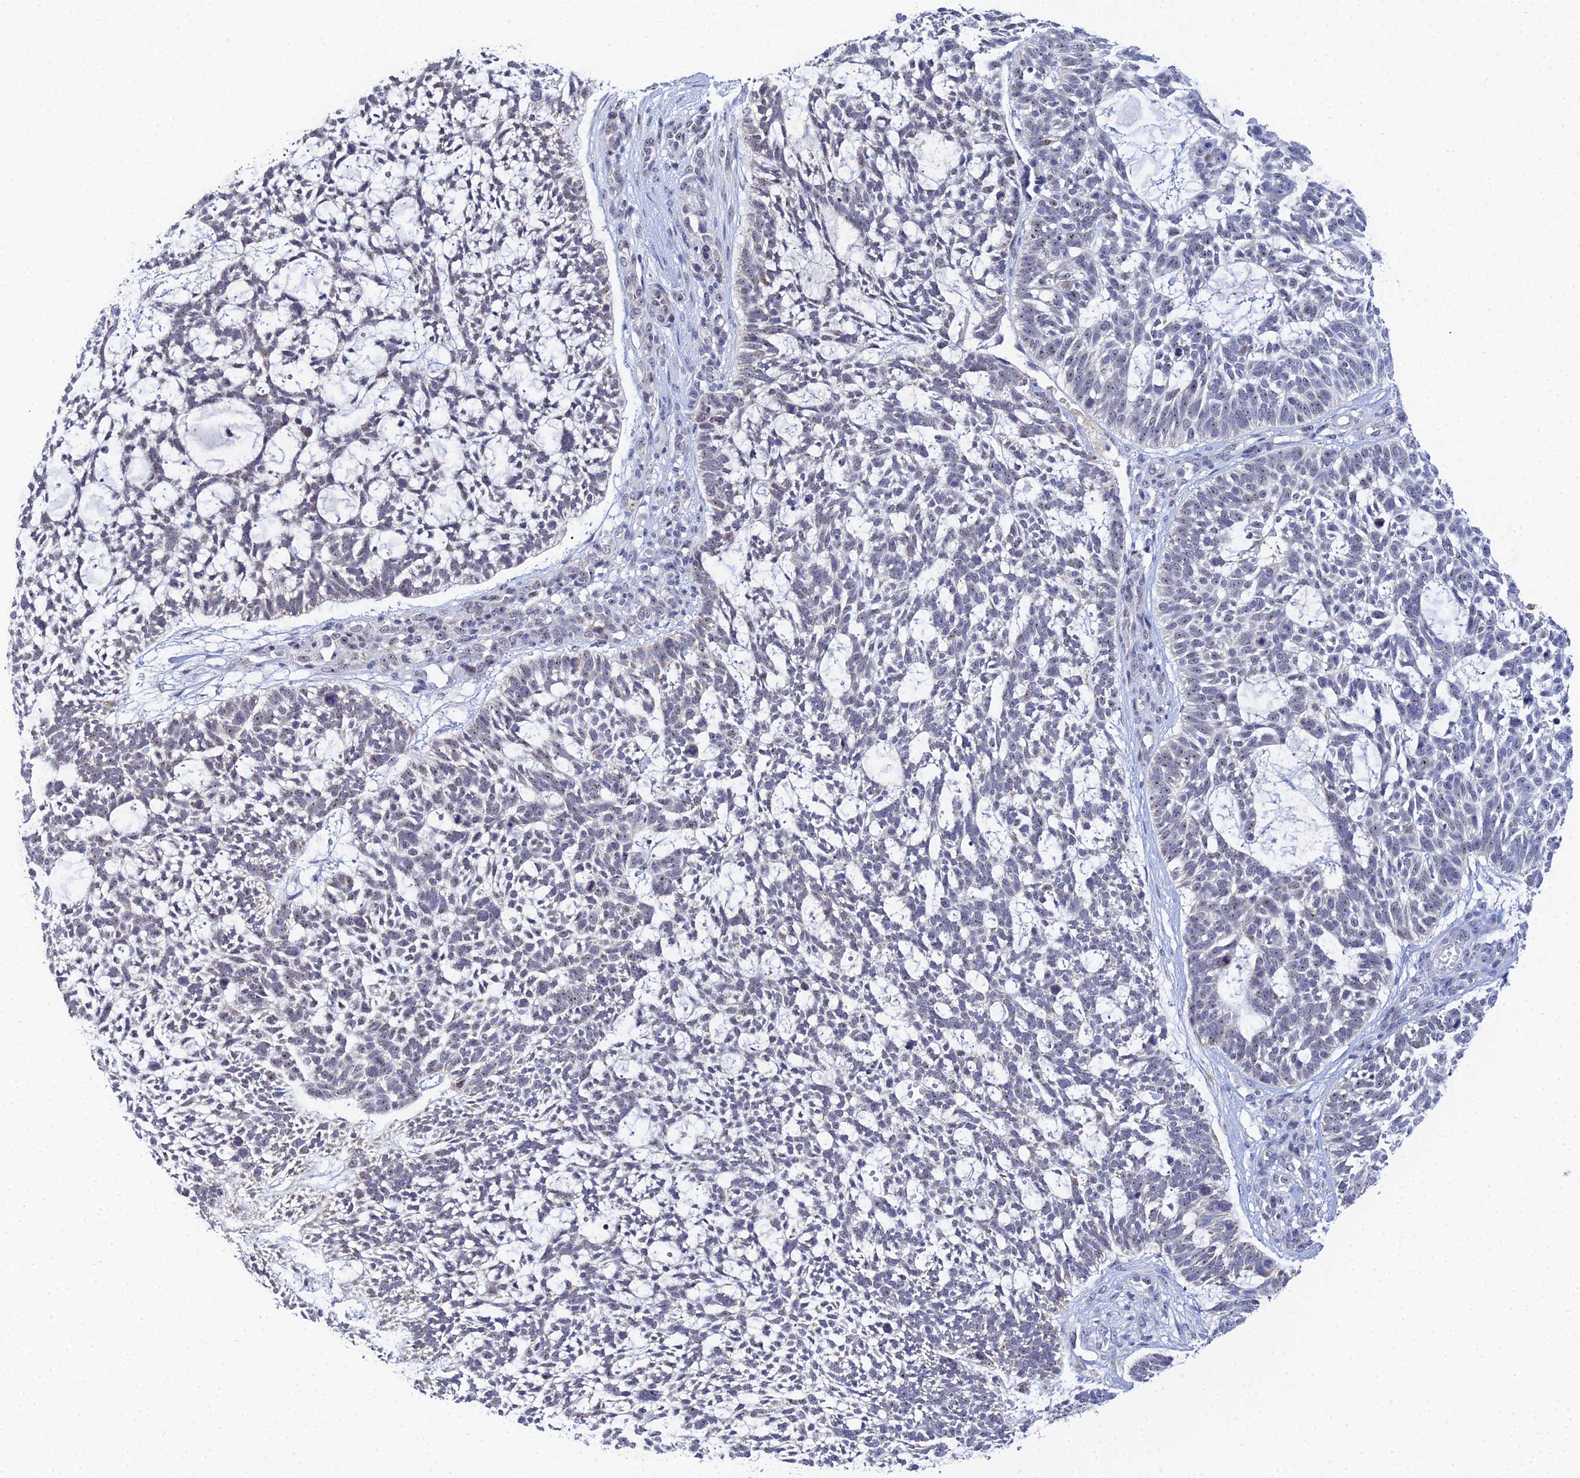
{"staining": {"intensity": "weak", "quantity": "25%-75%", "location": "nuclear"}, "tissue": "skin cancer", "cell_type": "Tumor cells", "image_type": "cancer", "snomed": [{"axis": "morphology", "description": "Basal cell carcinoma"}, {"axis": "topography", "description": "Skin"}], "caption": "Immunohistochemistry histopathology image of human skin basal cell carcinoma stained for a protein (brown), which exhibits low levels of weak nuclear staining in about 25%-75% of tumor cells.", "gene": "PLPP4", "patient": {"sex": "male", "age": 88}}